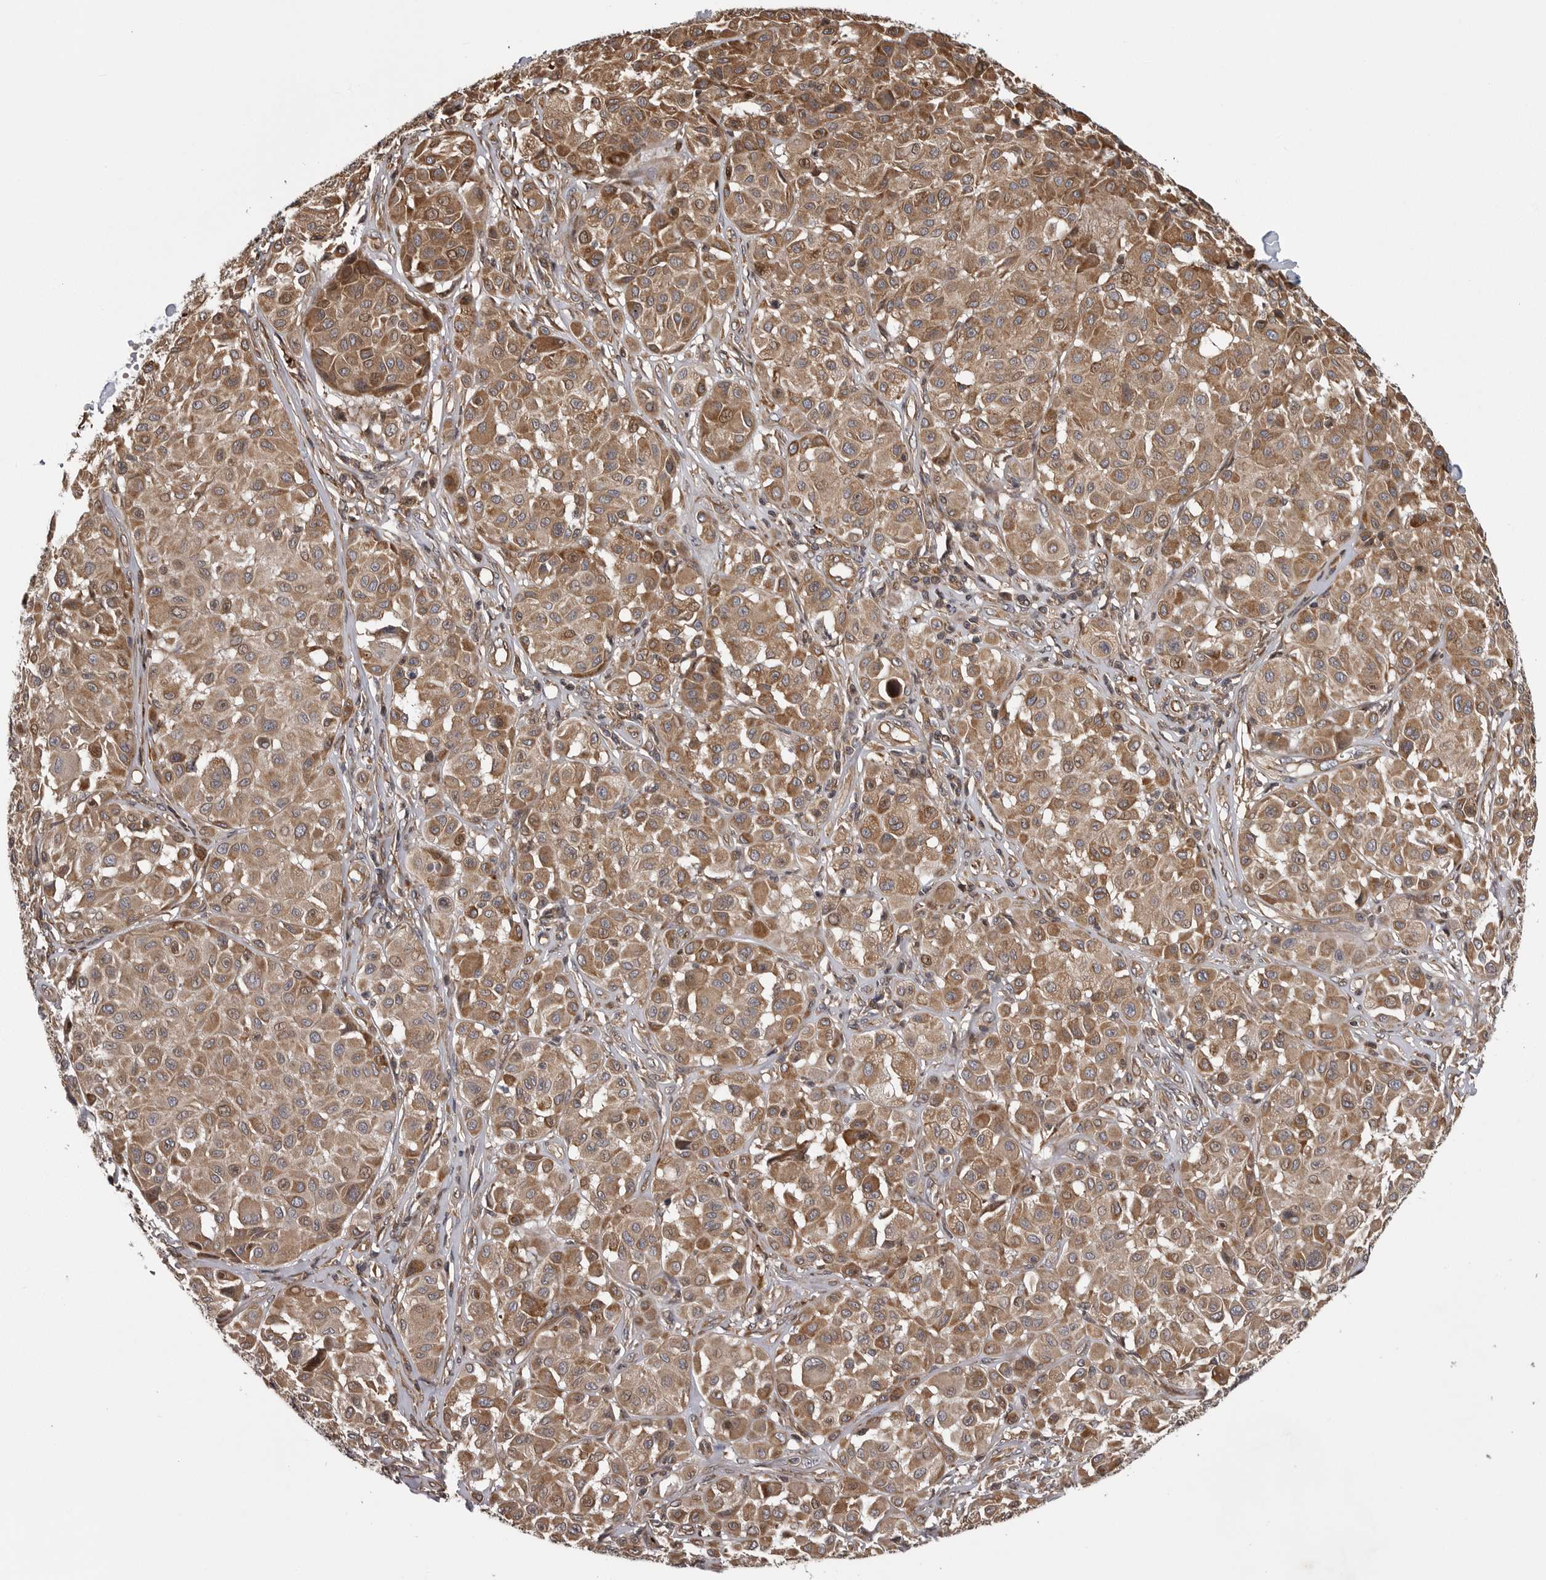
{"staining": {"intensity": "moderate", "quantity": ">75%", "location": "cytoplasmic/membranous"}, "tissue": "melanoma", "cell_type": "Tumor cells", "image_type": "cancer", "snomed": [{"axis": "morphology", "description": "Malignant melanoma, Metastatic site"}, {"axis": "topography", "description": "Soft tissue"}], "caption": "An image showing moderate cytoplasmic/membranous expression in approximately >75% of tumor cells in malignant melanoma (metastatic site), as visualized by brown immunohistochemical staining.", "gene": "ZNRF1", "patient": {"sex": "male", "age": 41}}